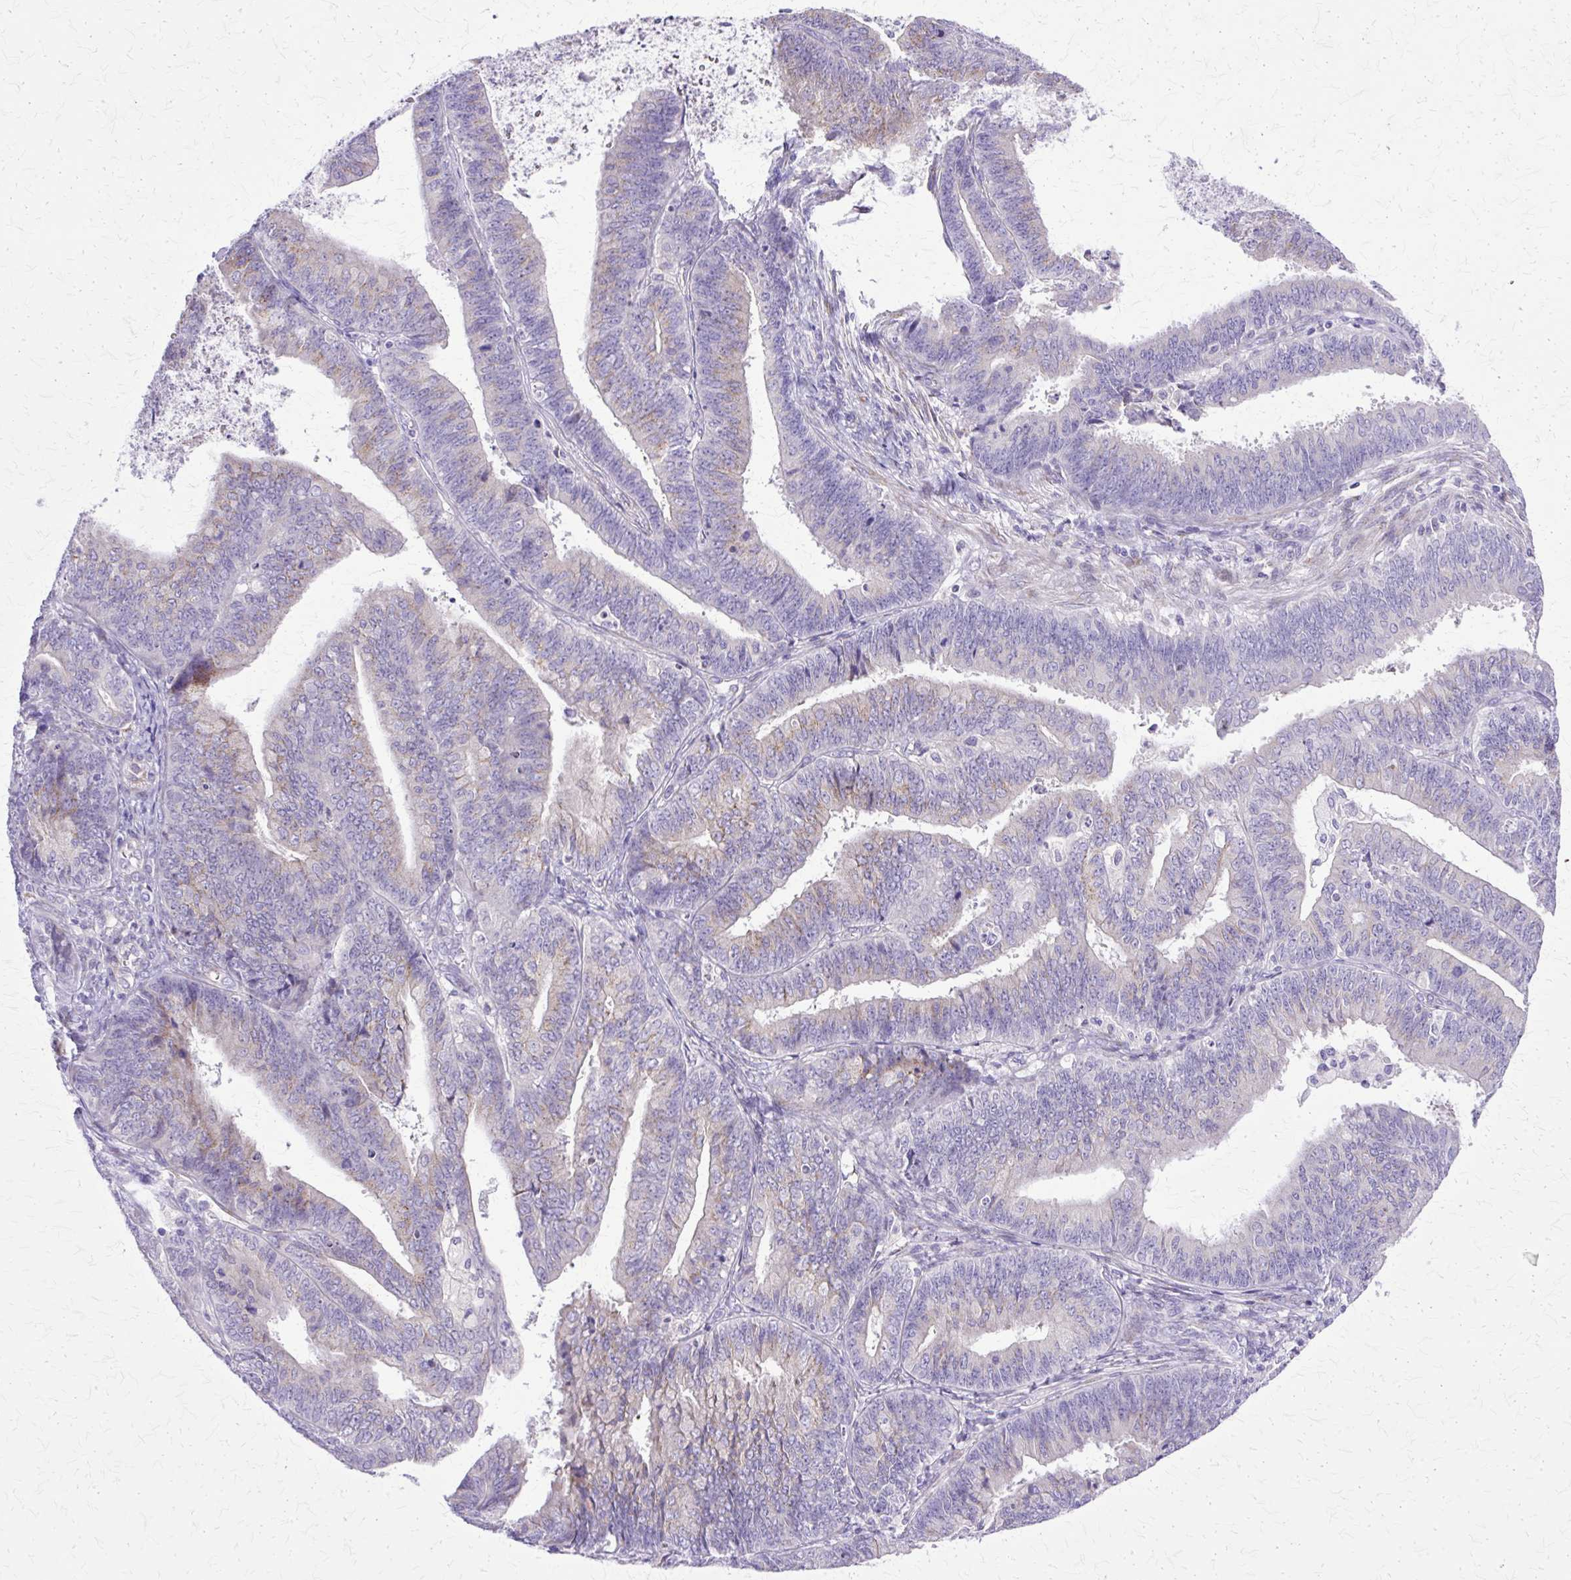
{"staining": {"intensity": "negative", "quantity": "none", "location": "none"}, "tissue": "endometrial cancer", "cell_type": "Tumor cells", "image_type": "cancer", "snomed": [{"axis": "morphology", "description": "Adenocarcinoma, NOS"}, {"axis": "topography", "description": "Endometrium"}], "caption": "Immunohistochemistry (IHC) micrograph of endometrial cancer (adenocarcinoma) stained for a protein (brown), which reveals no expression in tumor cells.", "gene": "TBC1D3G", "patient": {"sex": "female", "age": 73}}